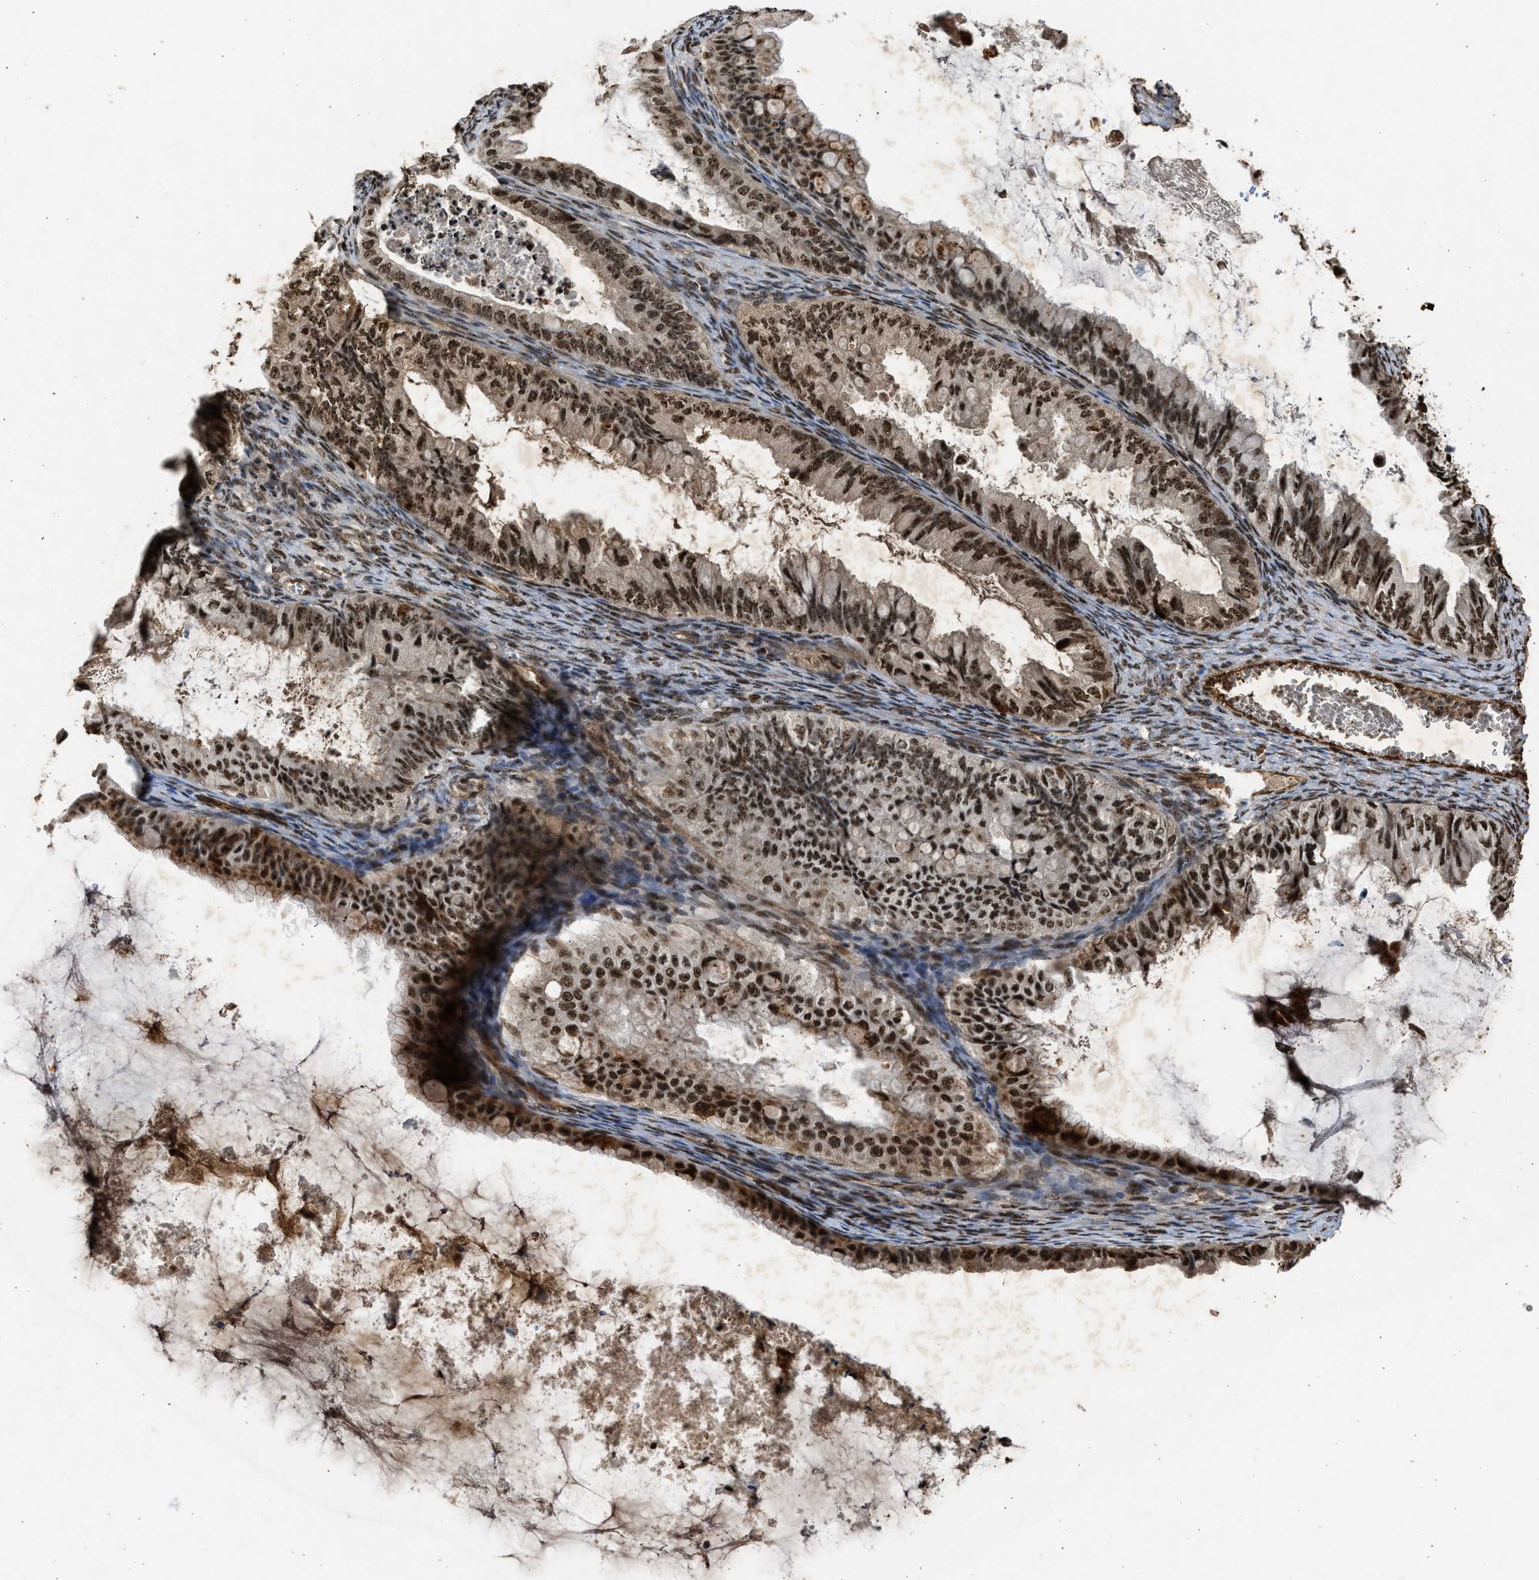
{"staining": {"intensity": "strong", "quantity": ">75%", "location": "cytoplasmic/membranous,nuclear"}, "tissue": "ovarian cancer", "cell_type": "Tumor cells", "image_type": "cancer", "snomed": [{"axis": "morphology", "description": "Cystadenocarcinoma, mucinous, NOS"}, {"axis": "topography", "description": "Ovary"}], "caption": "Immunohistochemical staining of human mucinous cystadenocarcinoma (ovarian) demonstrates high levels of strong cytoplasmic/membranous and nuclear staining in about >75% of tumor cells.", "gene": "TFDP2", "patient": {"sex": "female", "age": 80}}